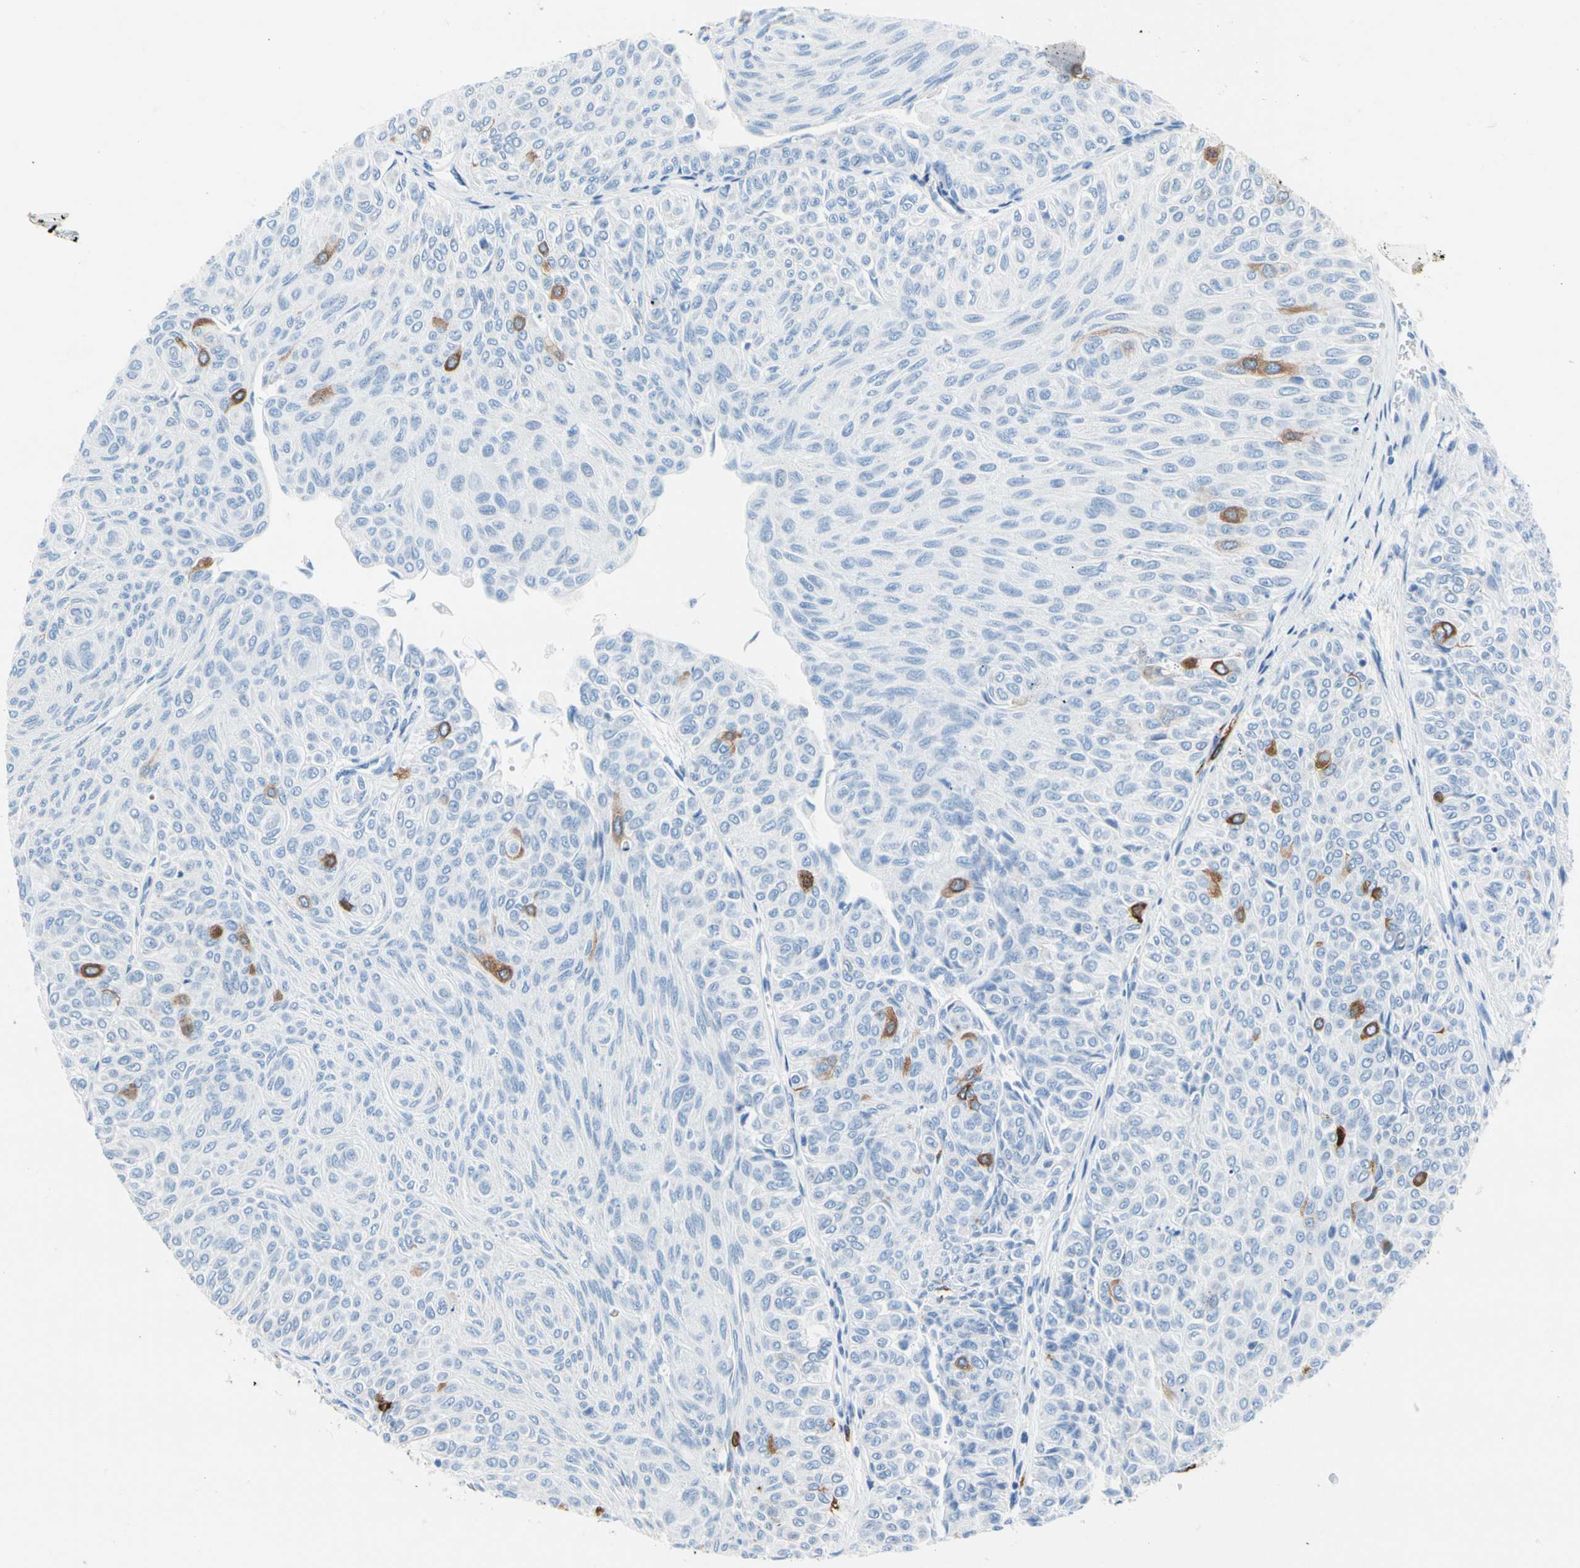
{"staining": {"intensity": "moderate", "quantity": "<25%", "location": "cytoplasmic/membranous"}, "tissue": "urothelial cancer", "cell_type": "Tumor cells", "image_type": "cancer", "snomed": [{"axis": "morphology", "description": "Urothelial carcinoma, Low grade"}, {"axis": "topography", "description": "Urinary bladder"}], "caption": "The immunohistochemical stain shows moderate cytoplasmic/membranous expression in tumor cells of urothelial carcinoma (low-grade) tissue.", "gene": "TACC3", "patient": {"sex": "male", "age": 78}}